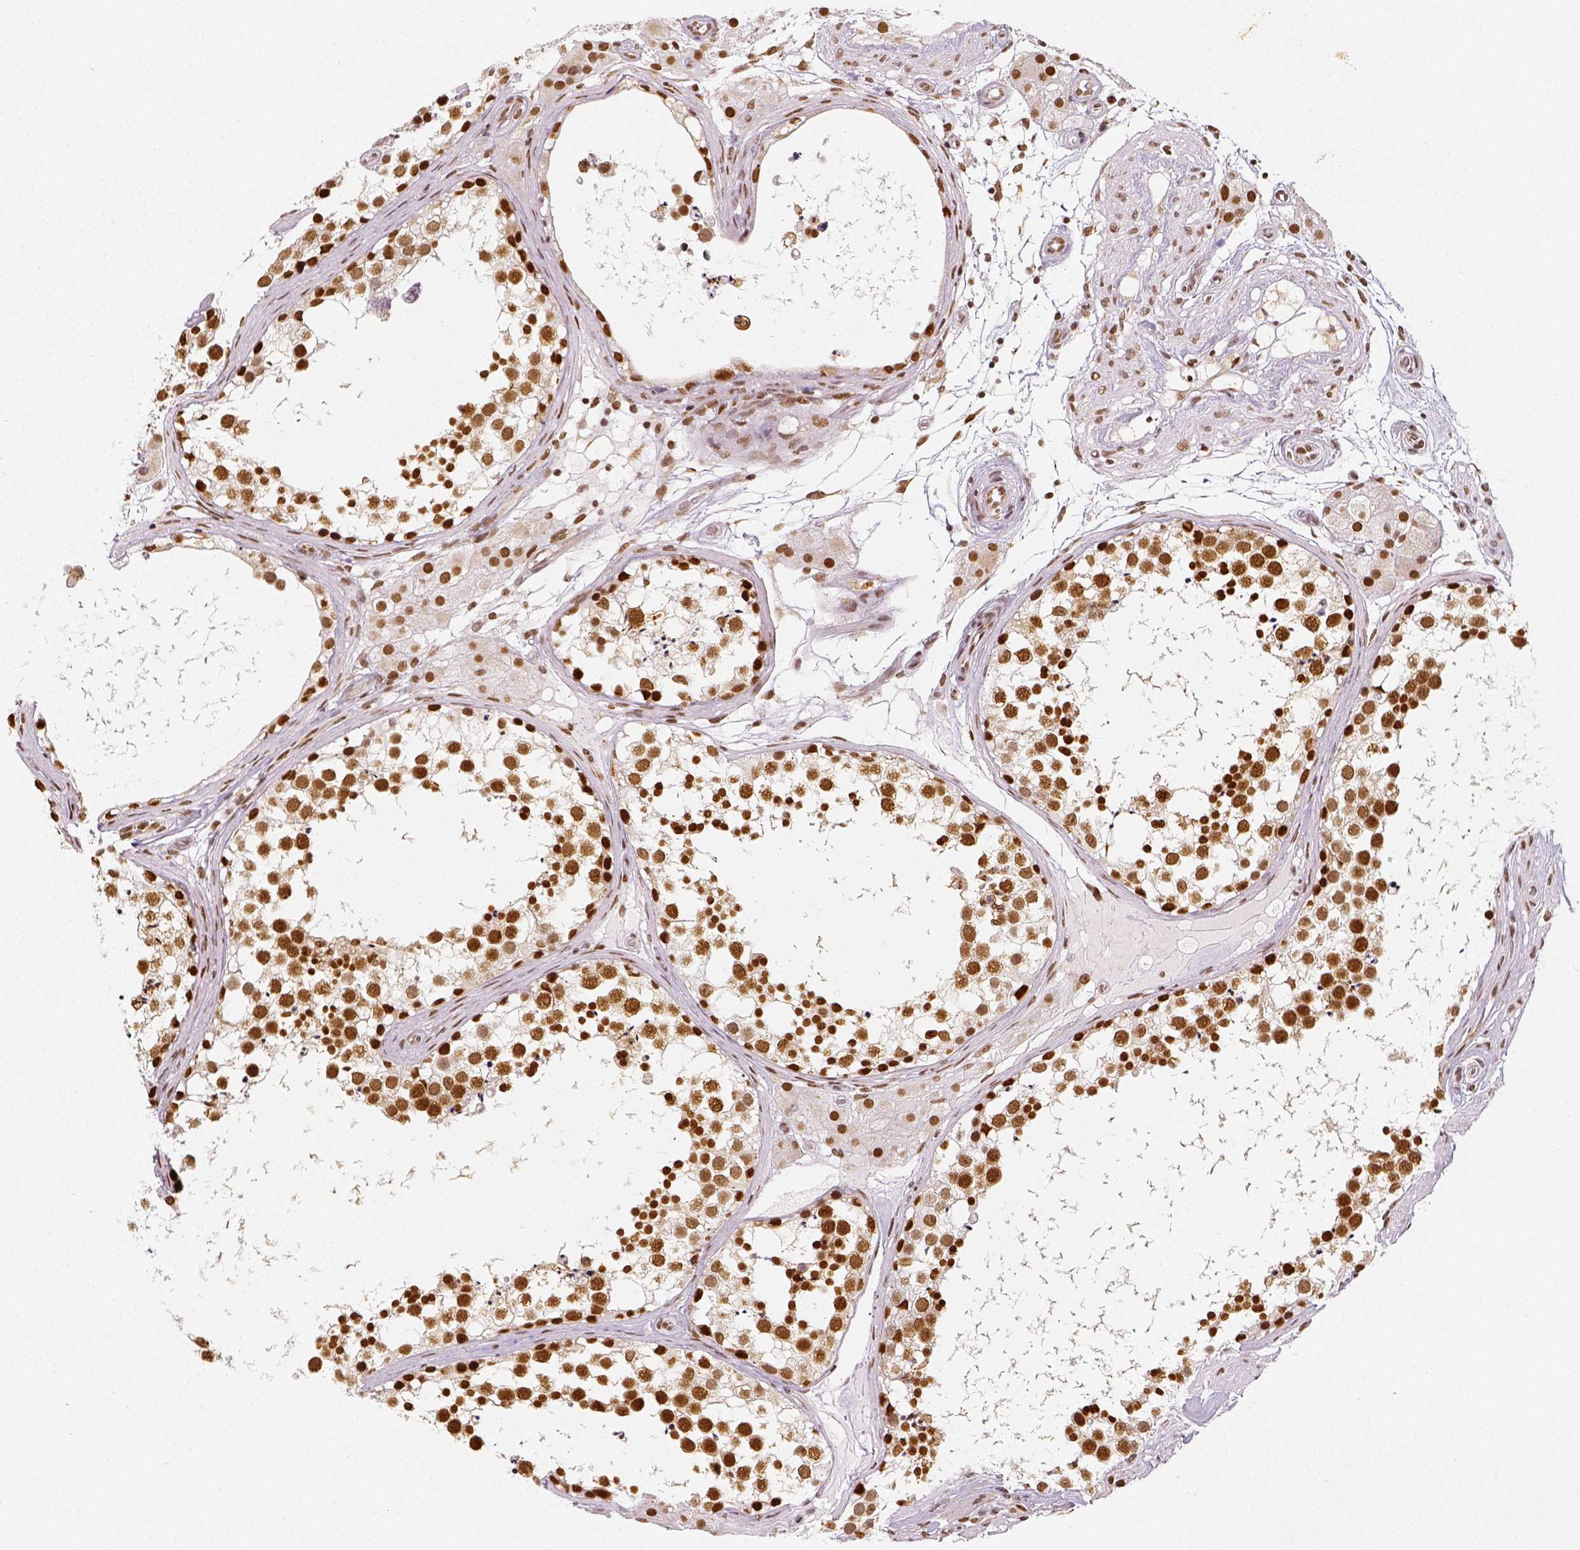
{"staining": {"intensity": "strong", "quantity": ">75%", "location": "nuclear"}, "tissue": "testis", "cell_type": "Cells in seminiferous ducts", "image_type": "normal", "snomed": [{"axis": "morphology", "description": "Normal tissue, NOS"}, {"axis": "morphology", "description": "Seminoma, NOS"}, {"axis": "topography", "description": "Testis"}], "caption": "Cells in seminiferous ducts reveal strong nuclear staining in approximately >75% of cells in unremarkable testis.", "gene": "KDM5B", "patient": {"sex": "male", "age": 65}}